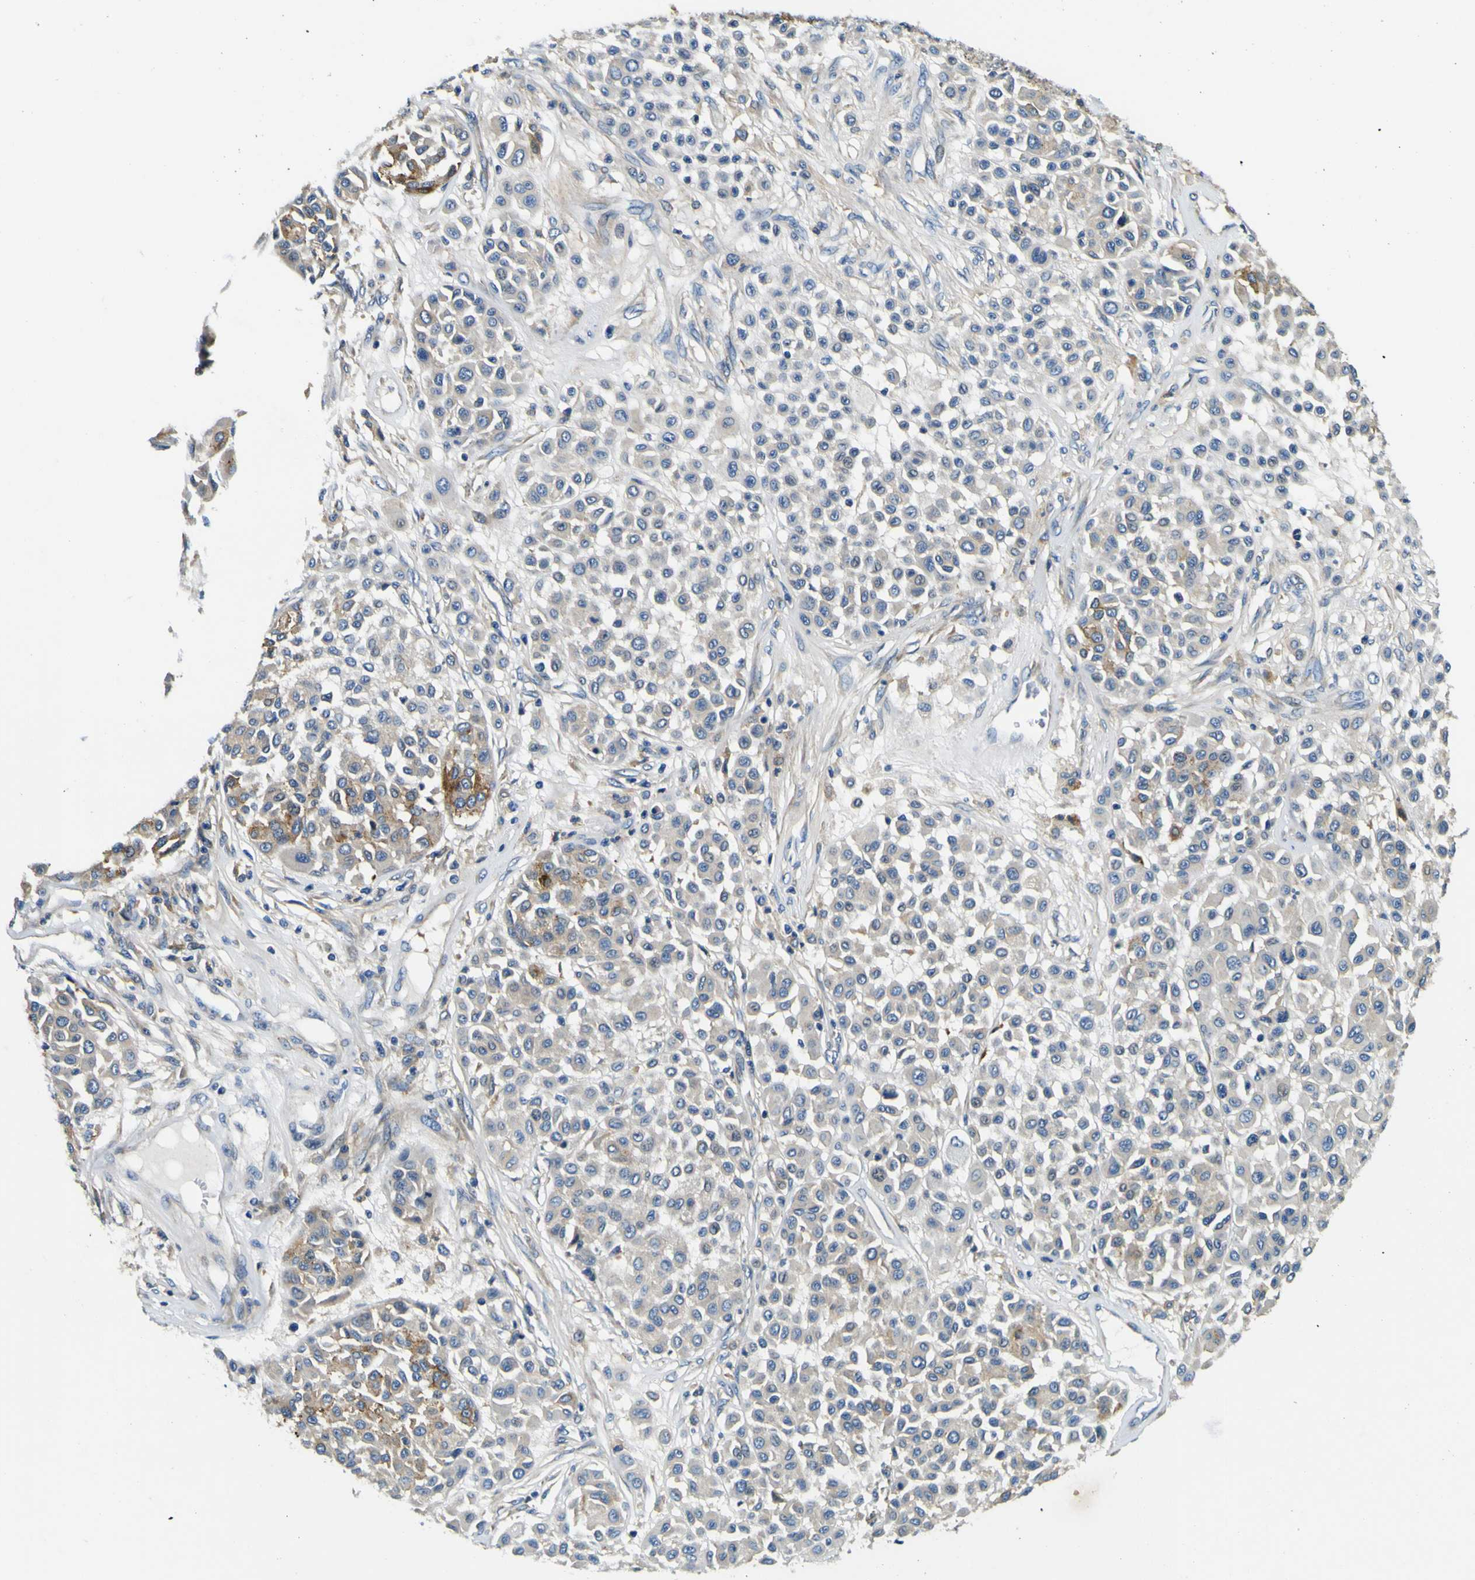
{"staining": {"intensity": "moderate", "quantity": "<25%", "location": "cytoplasmic/membranous"}, "tissue": "melanoma", "cell_type": "Tumor cells", "image_type": "cancer", "snomed": [{"axis": "morphology", "description": "Malignant melanoma, Metastatic site"}, {"axis": "topography", "description": "Soft tissue"}], "caption": "Immunohistochemical staining of human melanoma exhibits moderate cytoplasmic/membranous protein expression in approximately <25% of tumor cells.", "gene": "CLSTN1", "patient": {"sex": "male", "age": 41}}